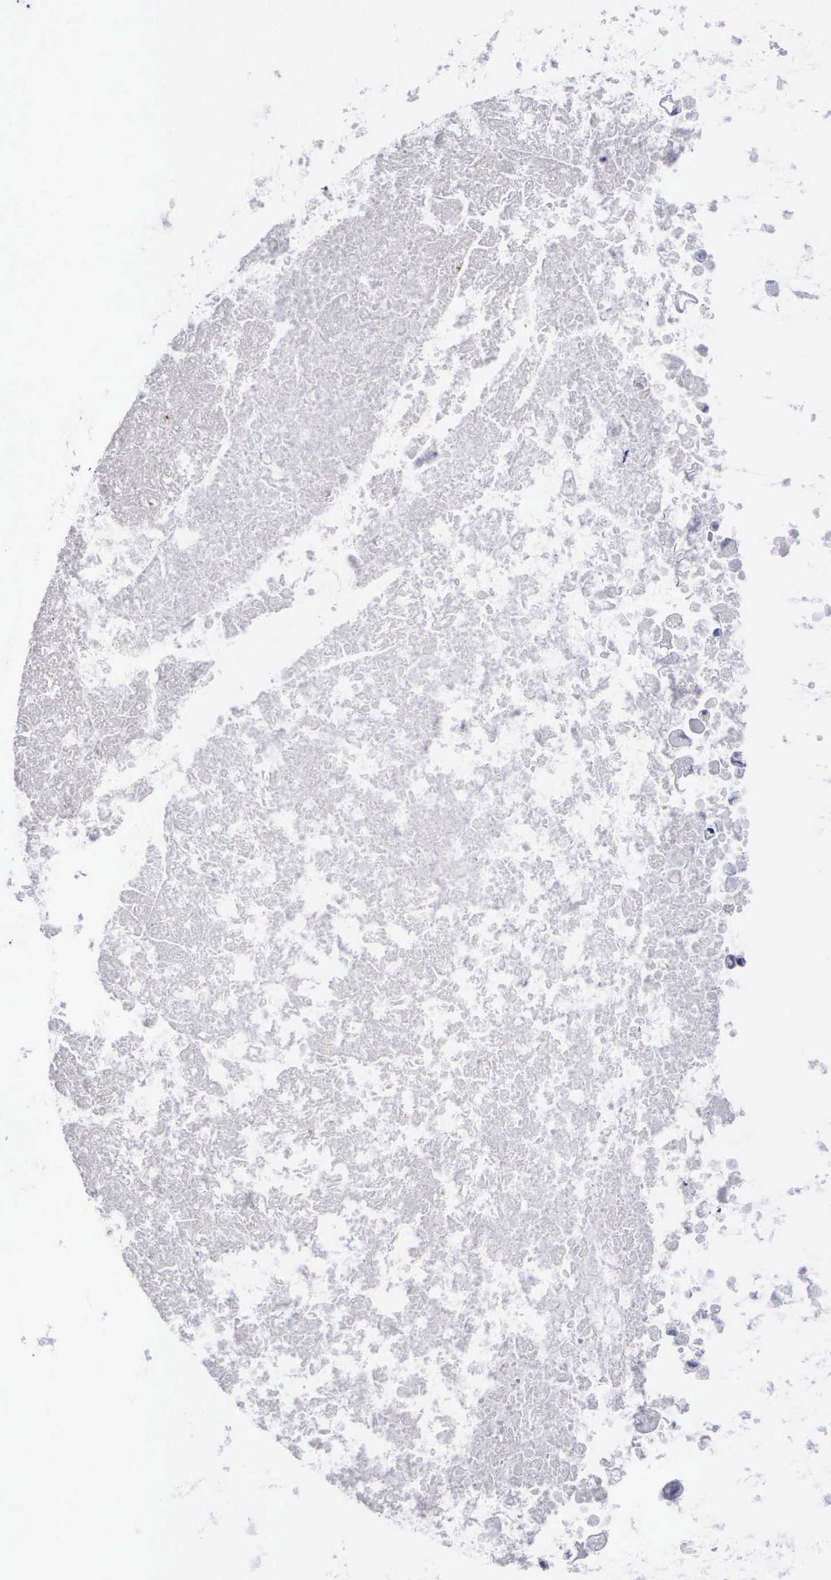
{"staining": {"intensity": "negative", "quantity": "none", "location": "none"}, "tissue": "ovarian cancer", "cell_type": "Tumor cells", "image_type": "cancer", "snomed": [{"axis": "morphology", "description": "Cystadenocarcinoma, mucinous, NOS"}, {"axis": "topography", "description": "Ovary"}], "caption": "High magnification brightfield microscopy of mucinous cystadenocarcinoma (ovarian) stained with DAB (3,3'-diaminobenzidine) (brown) and counterstained with hematoxylin (blue): tumor cells show no significant positivity. (DAB immunohistochemistry (IHC), high magnification).", "gene": "CTSL", "patient": {"sex": "female", "age": 37}}